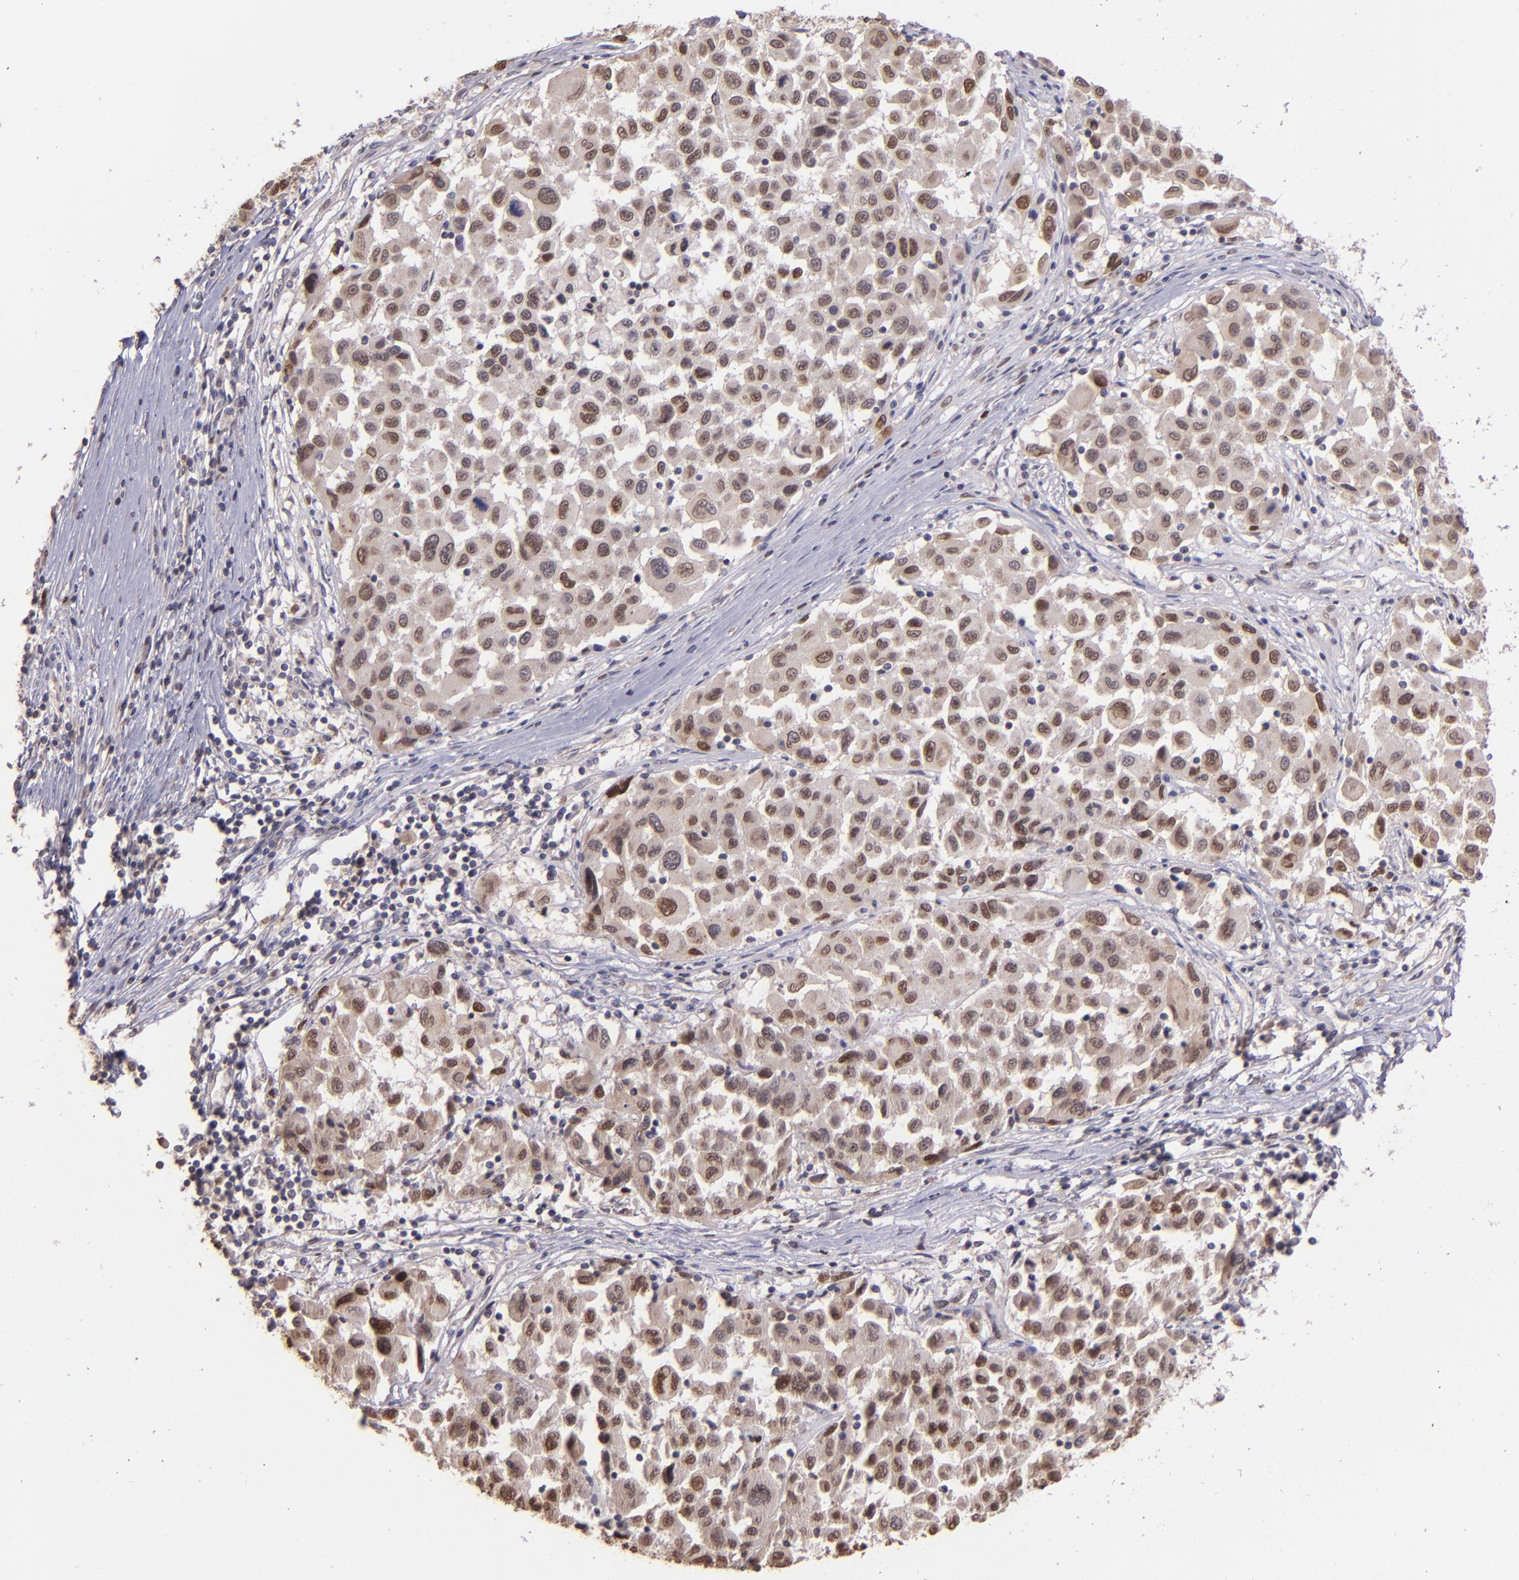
{"staining": {"intensity": "moderate", "quantity": ">75%", "location": "nuclear"}, "tissue": "melanoma", "cell_type": "Tumor cells", "image_type": "cancer", "snomed": [{"axis": "morphology", "description": "Malignant melanoma, Metastatic site"}, {"axis": "topography", "description": "Lymph node"}], "caption": "DAB (3,3'-diaminobenzidine) immunohistochemical staining of human melanoma shows moderate nuclear protein positivity in approximately >75% of tumor cells.", "gene": "NUP62CL", "patient": {"sex": "male", "age": 61}}